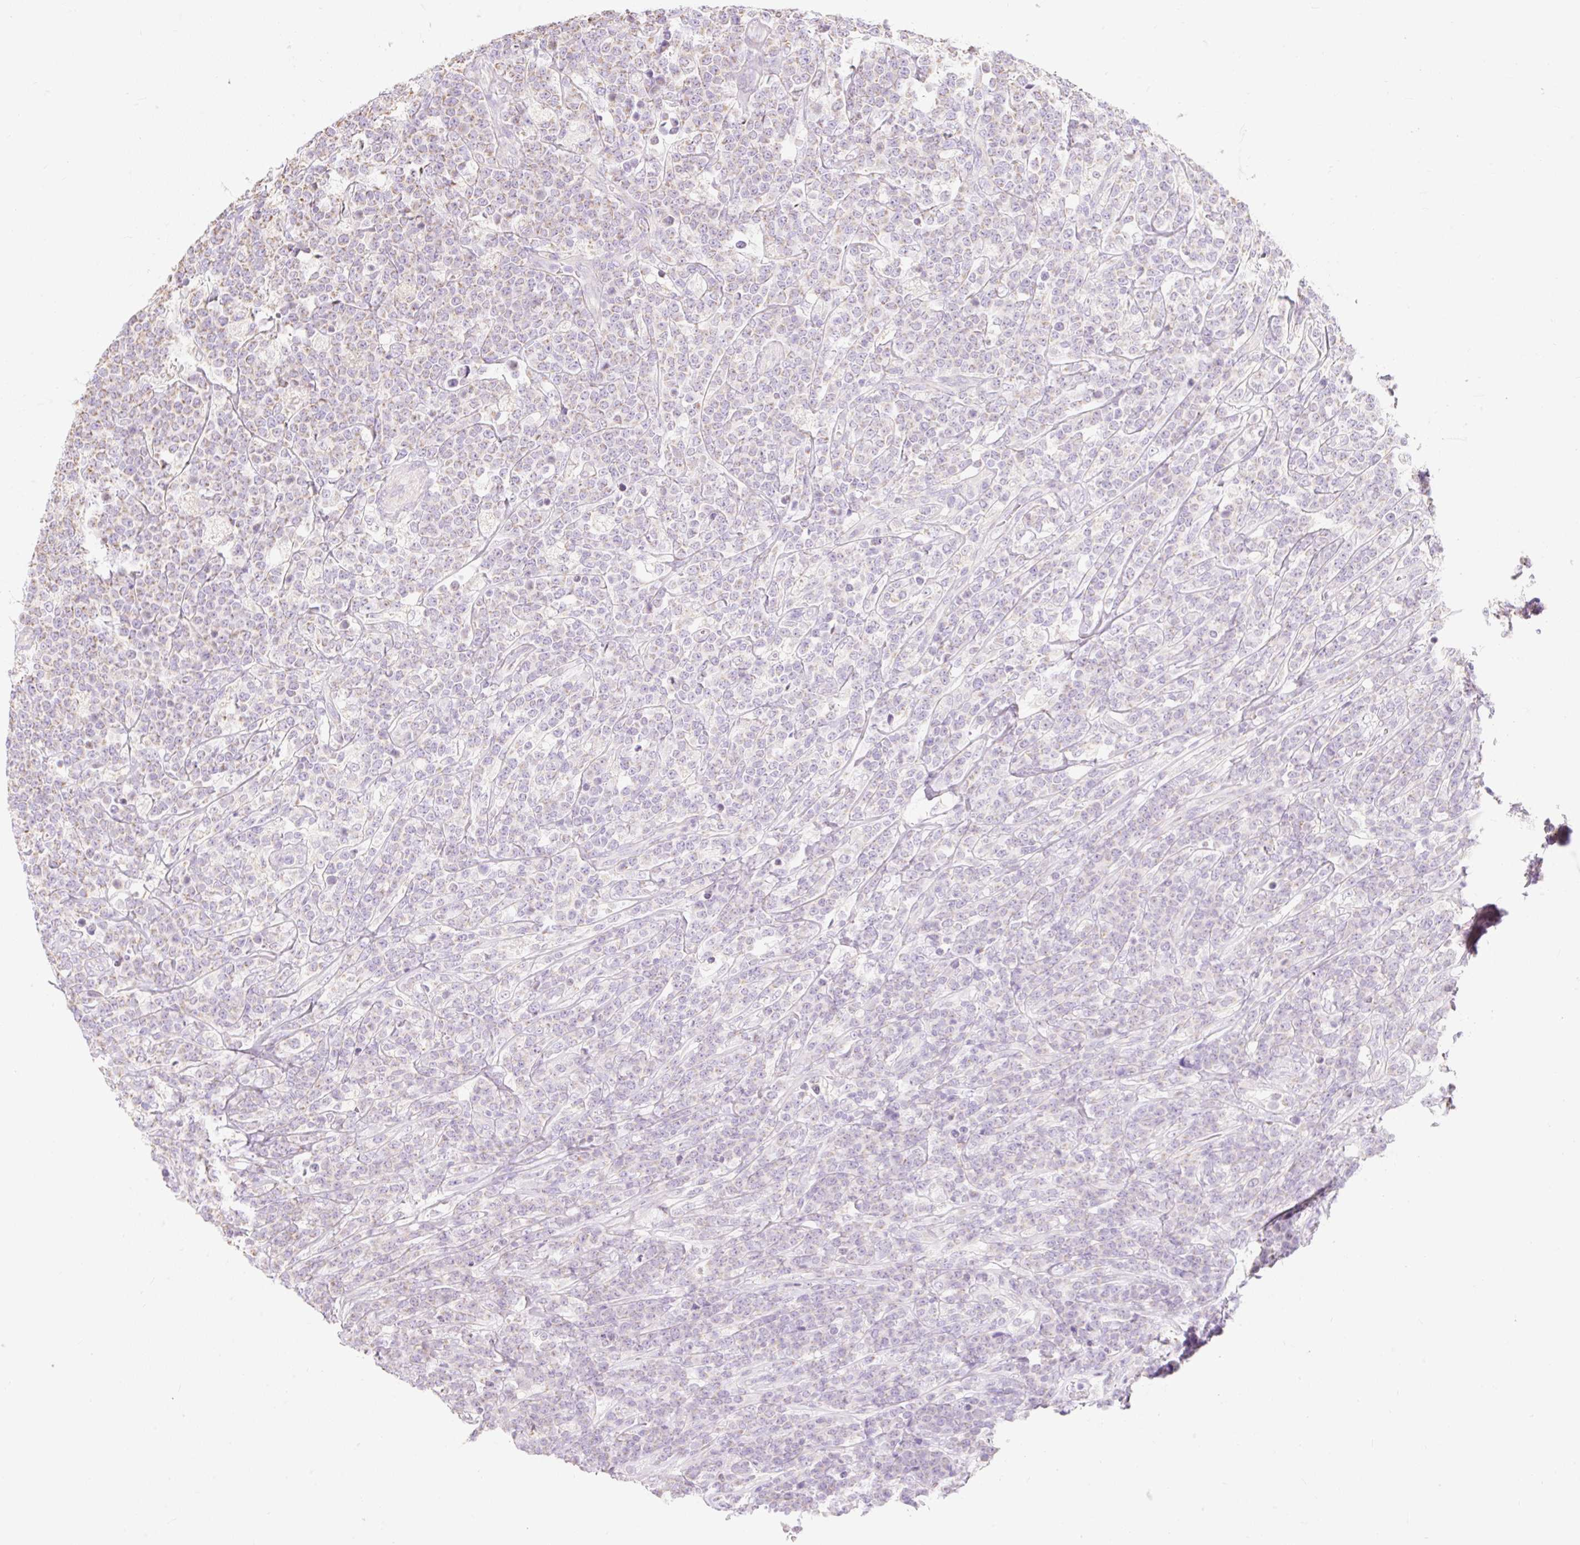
{"staining": {"intensity": "weak", "quantity": "25%-75%", "location": "cytoplasmic/membranous"}, "tissue": "lymphoma", "cell_type": "Tumor cells", "image_type": "cancer", "snomed": [{"axis": "morphology", "description": "Malignant lymphoma, non-Hodgkin's type, High grade"}, {"axis": "topography", "description": "Small intestine"}], "caption": "A micrograph of lymphoma stained for a protein shows weak cytoplasmic/membranous brown staining in tumor cells.", "gene": "DHX35", "patient": {"sex": "male", "age": 8}}